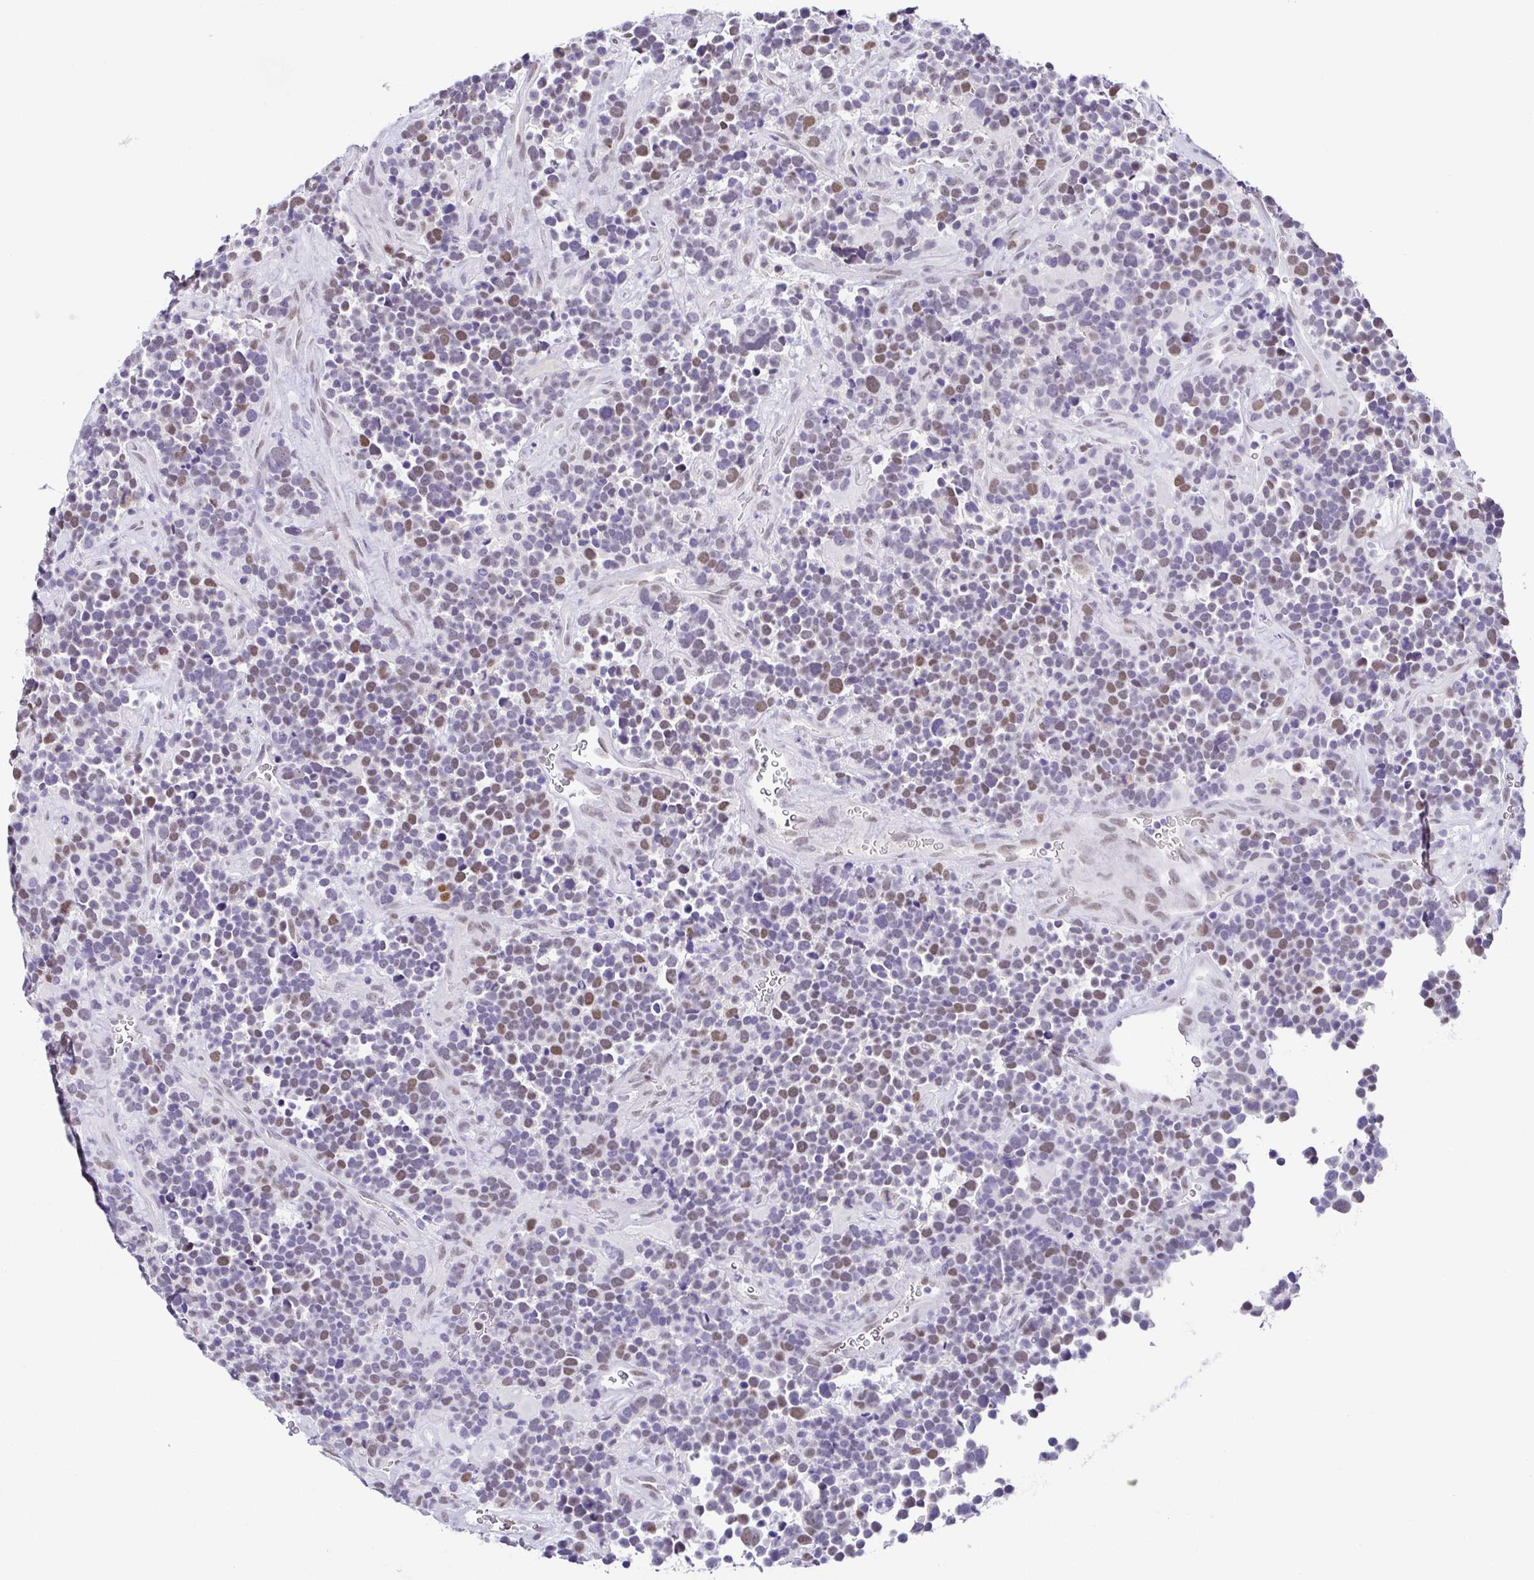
{"staining": {"intensity": "moderate", "quantity": "25%-75%", "location": "nuclear"}, "tissue": "glioma", "cell_type": "Tumor cells", "image_type": "cancer", "snomed": [{"axis": "morphology", "description": "Glioma, malignant, High grade"}, {"axis": "topography", "description": "Brain"}], "caption": "IHC (DAB) staining of malignant high-grade glioma demonstrates moderate nuclear protein staining in about 25%-75% of tumor cells. Nuclei are stained in blue.", "gene": "TCF3", "patient": {"sex": "male", "age": 33}}